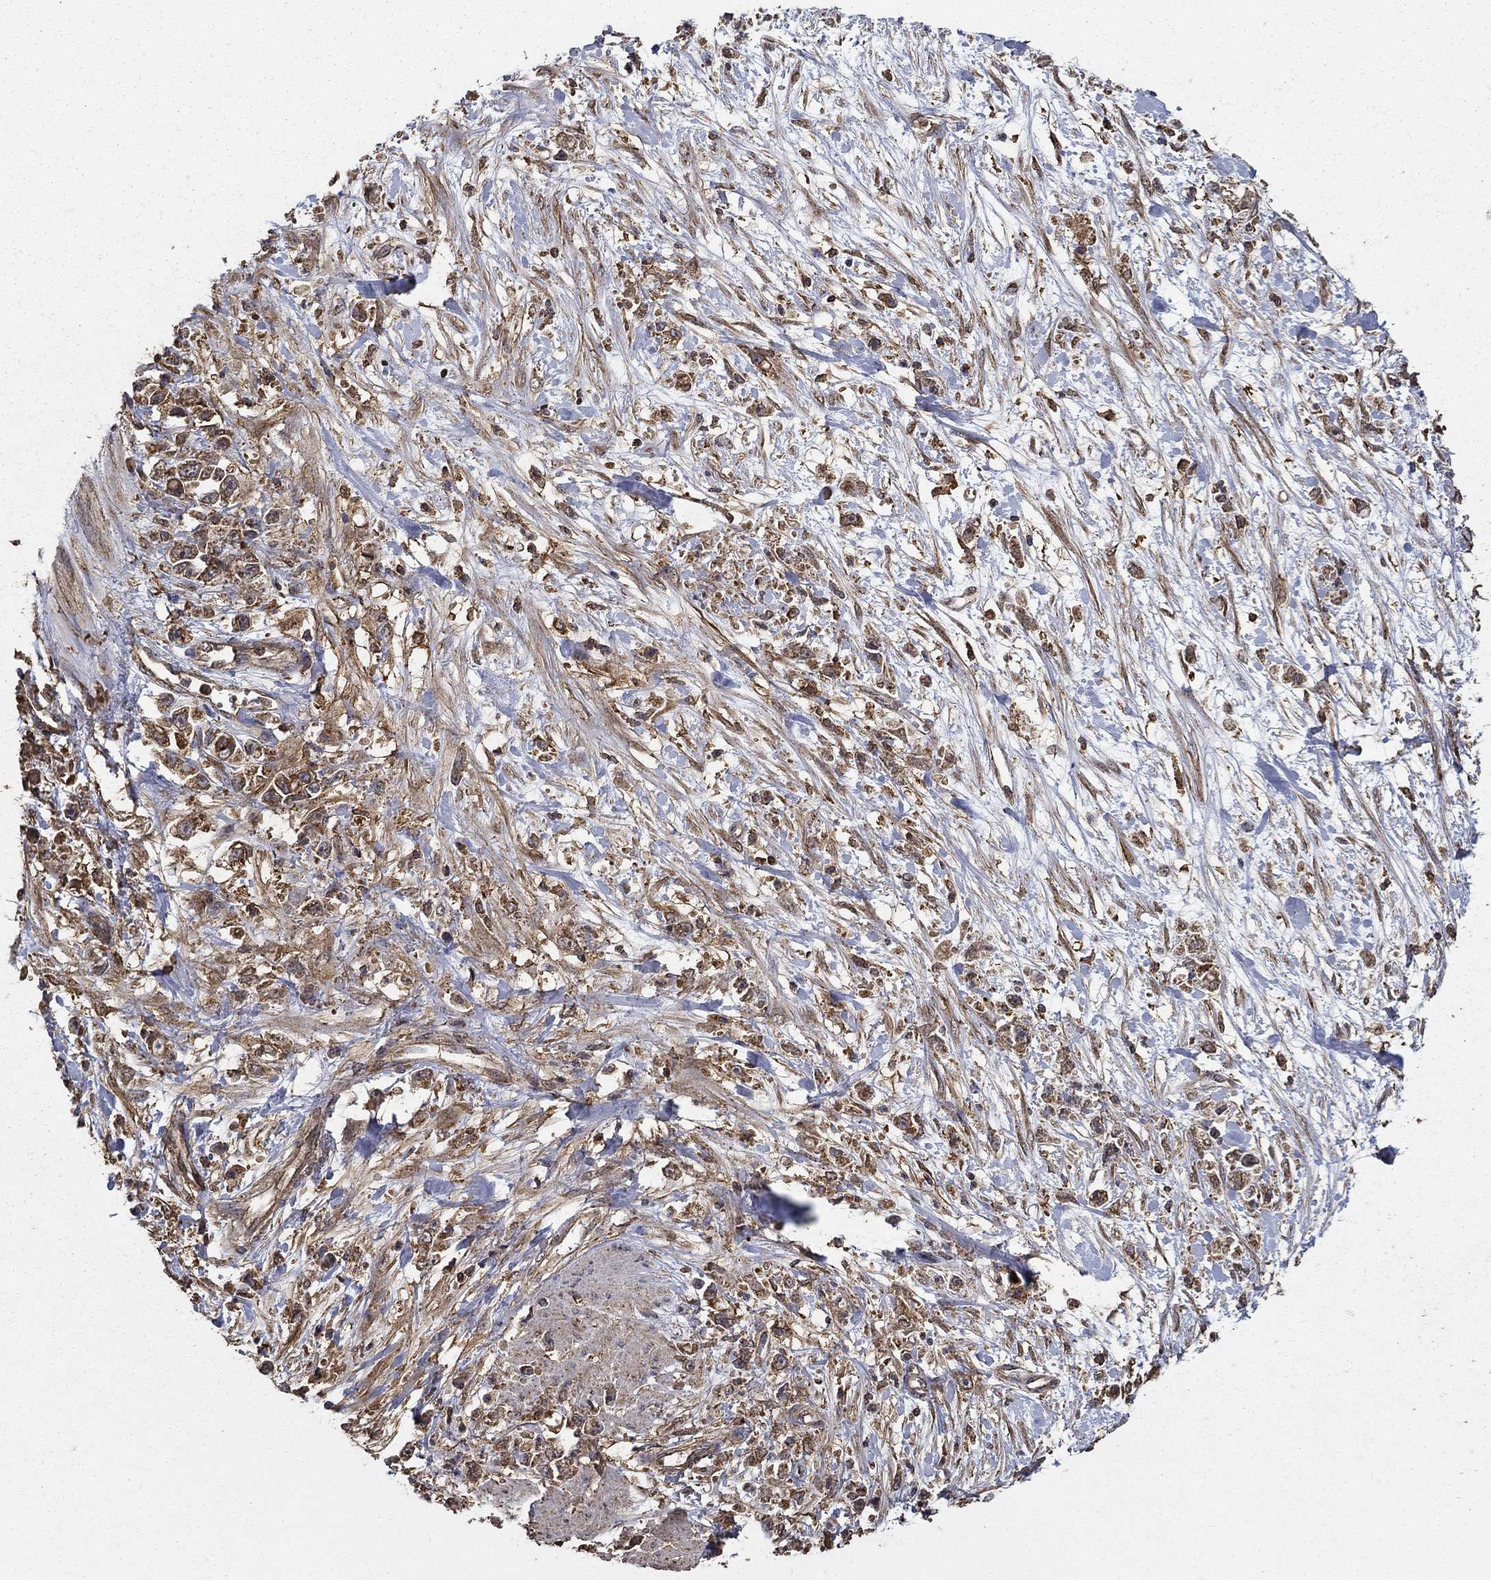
{"staining": {"intensity": "moderate", "quantity": ">75%", "location": "cytoplasmic/membranous"}, "tissue": "stomach cancer", "cell_type": "Tumor cells", "image_type": "cancer", "snomed": [{"axis": "morphology", "description": "Adenocarcinoma, NOS"}, {"axis": "topography", "description": "Stomach"}], "caption": "The image shows a brown stain indicating the presence of a protein in the cytoplasmic/membranous of tumor cells in stomach cancer.", "gene": "IFRD1", "patient": {"sex": "female", "age": 59}}